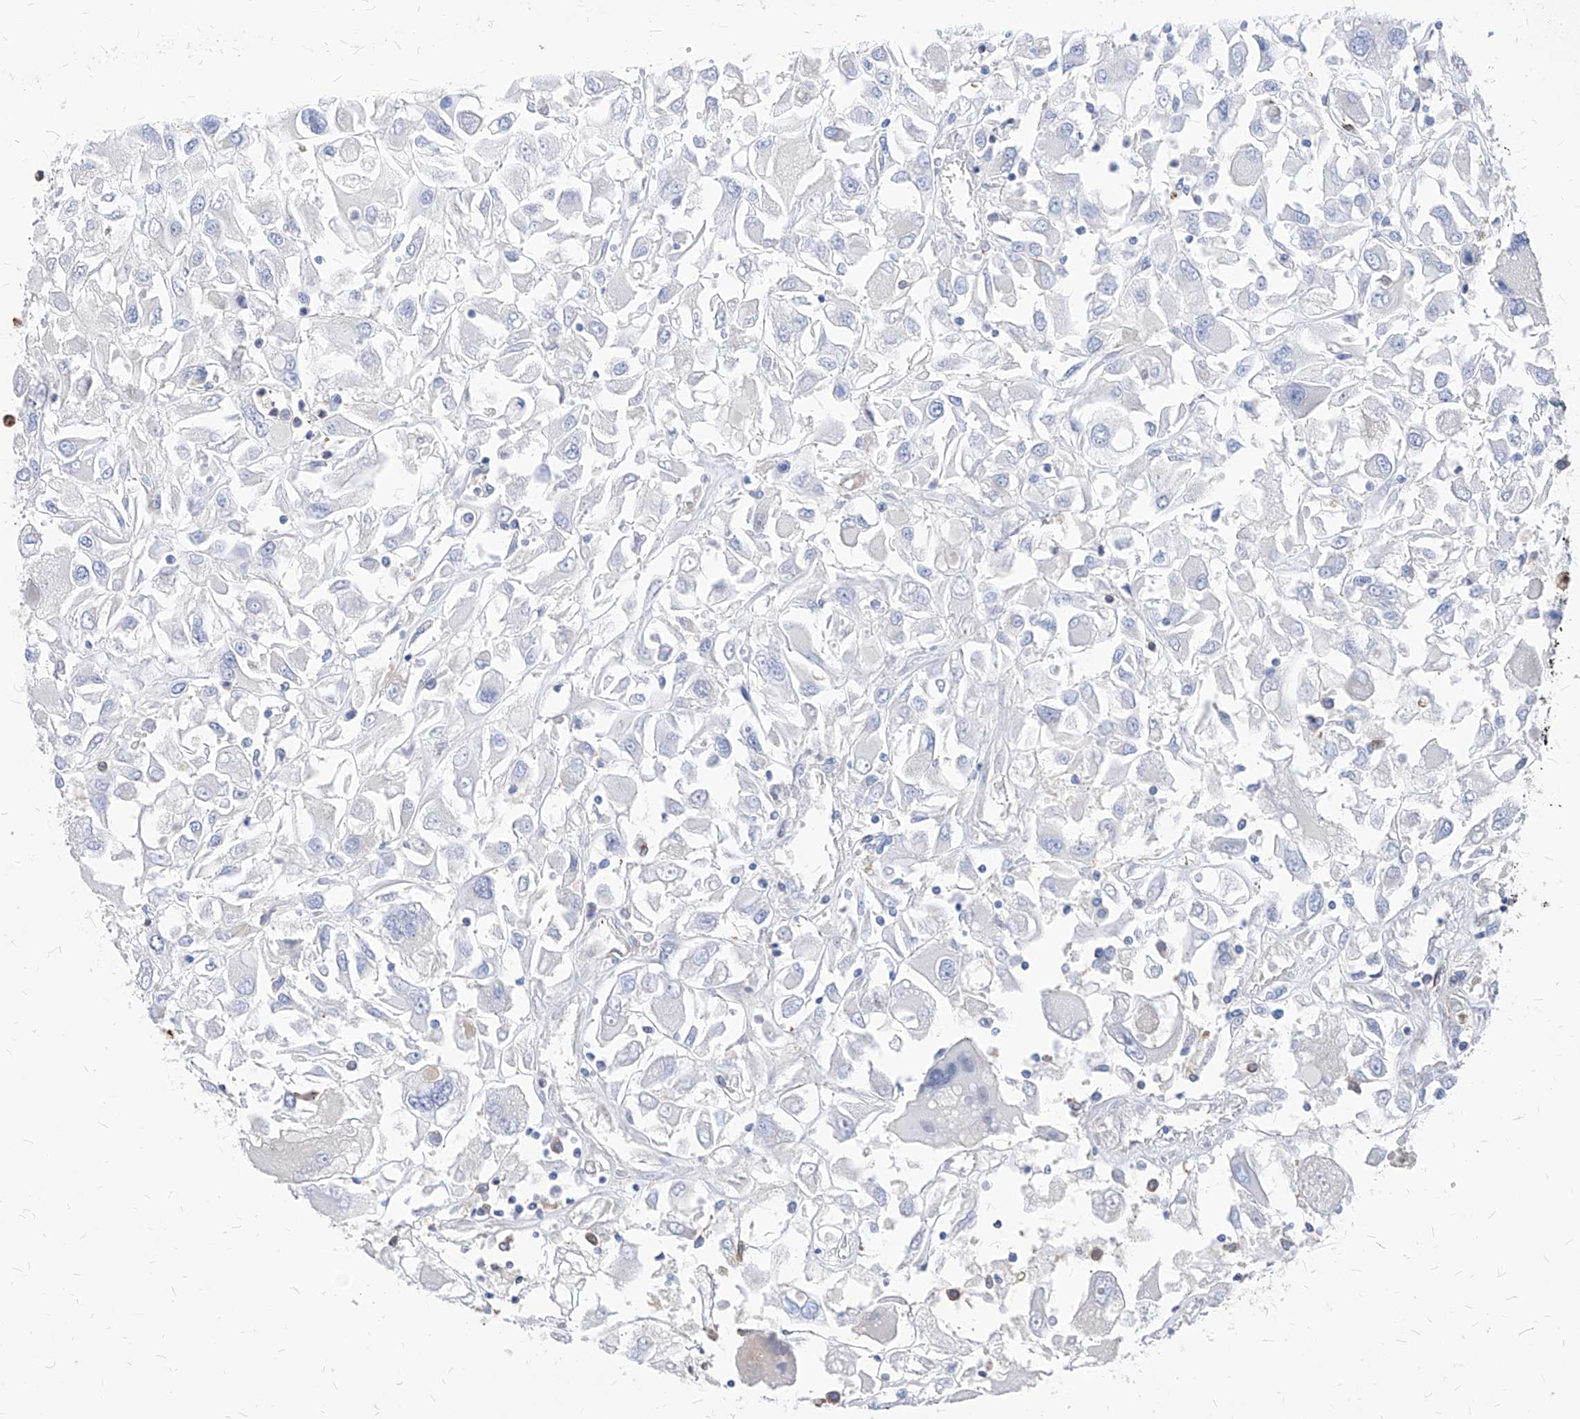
{"staining": {"intensity": "negative", "quantity": "none", "location": "none"}, "tissue": "renal cancer", "cell_type": "Tumor cells", "image_type": "cancer", "snomed": [{"axis": "morphology", "description": "Adenocarcinoma, NOS"}, {"axis": "topography", "description": "Kidney"}], "caption": "Renal cancer was stained to show a protein in brown. There is no significant expression in tumor cells.", "gene": "ABRACL", "patient": {"sex": "female", "age": 52}}